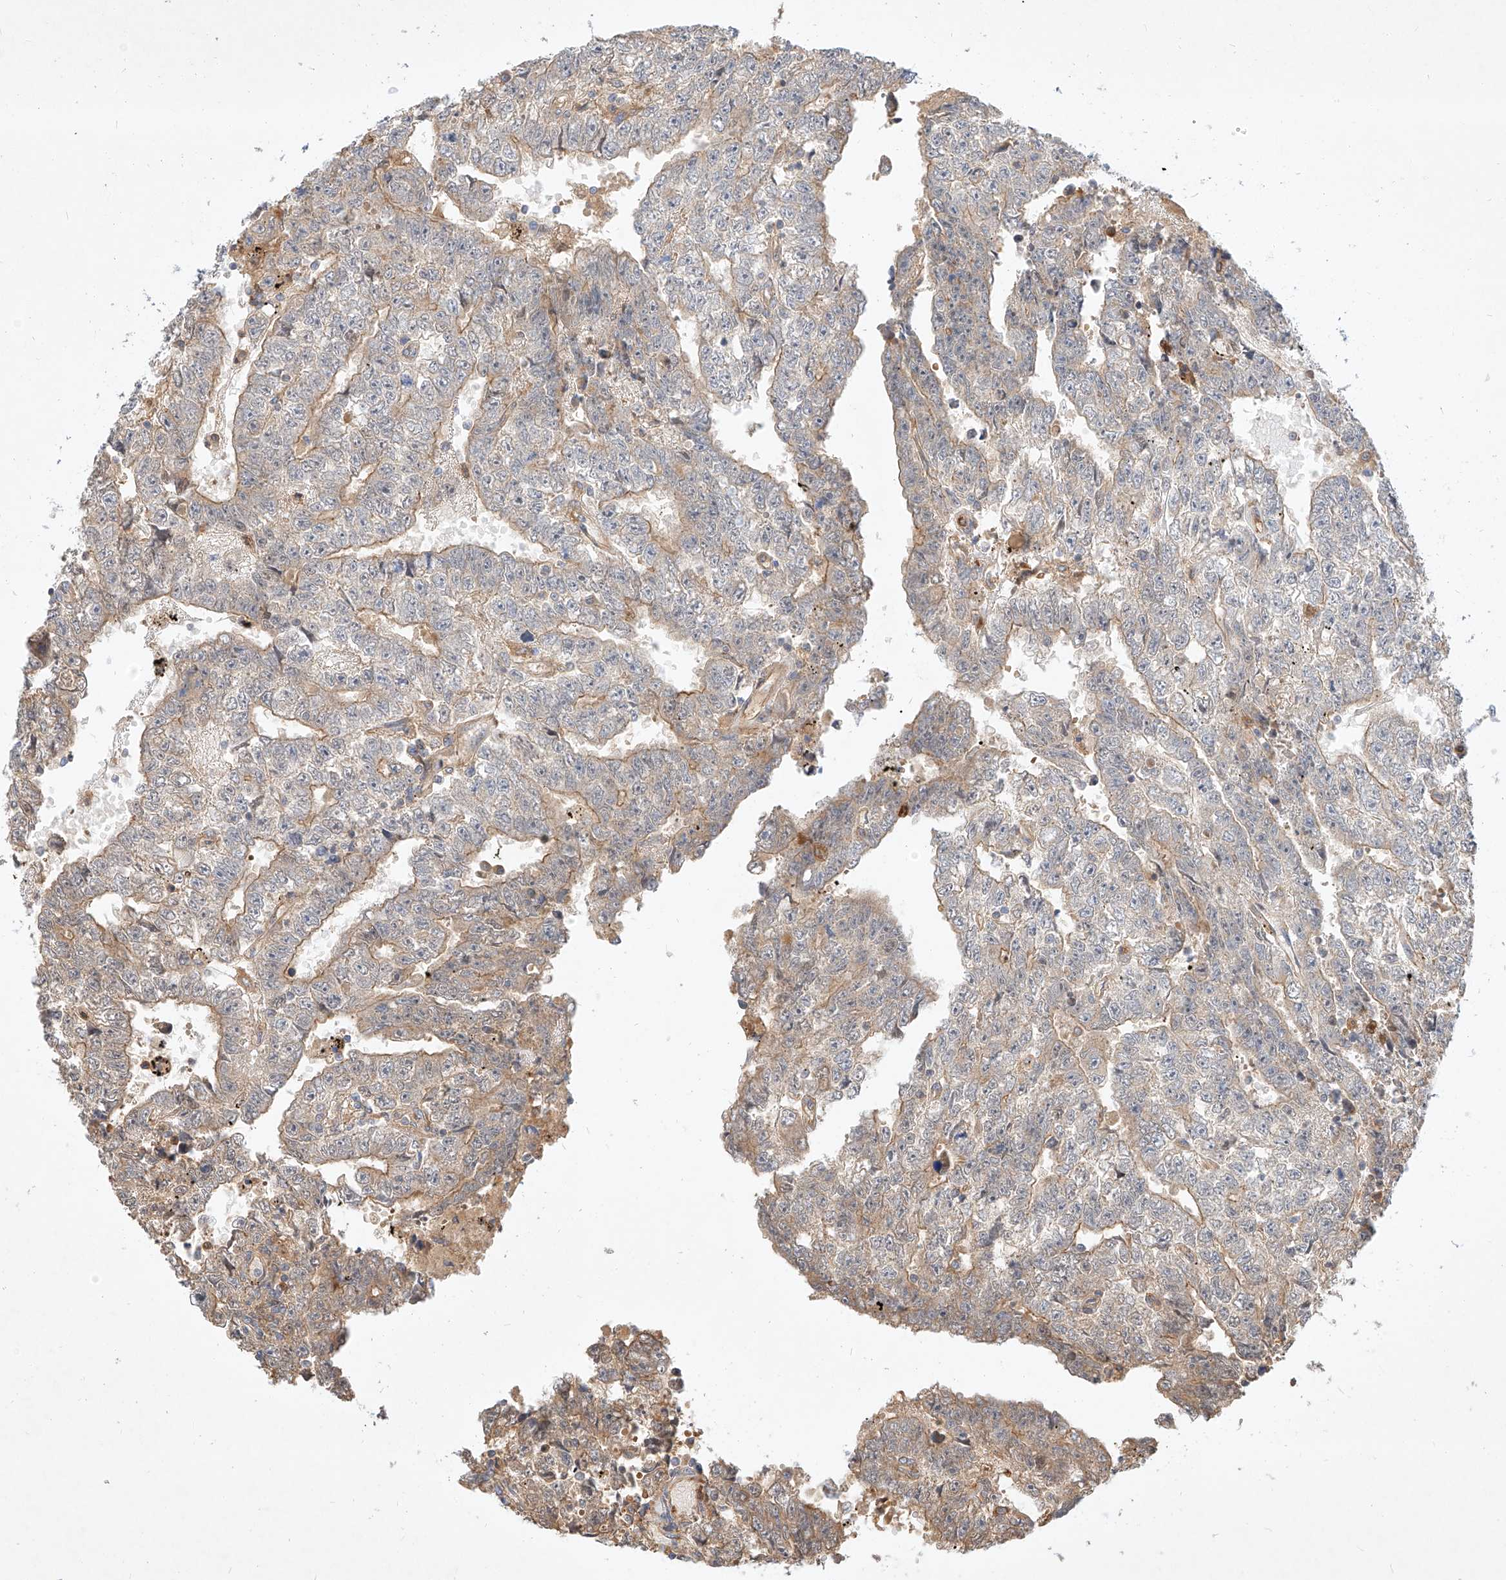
{"staining": {"intensity": "weak", "quantity": "25%-75%", "location": "cytoplasmic/membranous"}, "tissue": "testis cancer", "cell_type": "Tumor cells", "image_type": "cancer", "snomed": [{"axis": "morphology", "description": "Carcinoma, Embryonal, NOS"}, {"axis": "topography", "description": "Testis"}], "caption": "High-power microscopy captured an immunohistochemistry image of testis embryonal carcinoma, revealing weak cytoplasmic/membranous expression in approximately 25%-75% of tumor cells.", "gene": "NFAM1", "patient": {"sex": "male", "age": 25}}